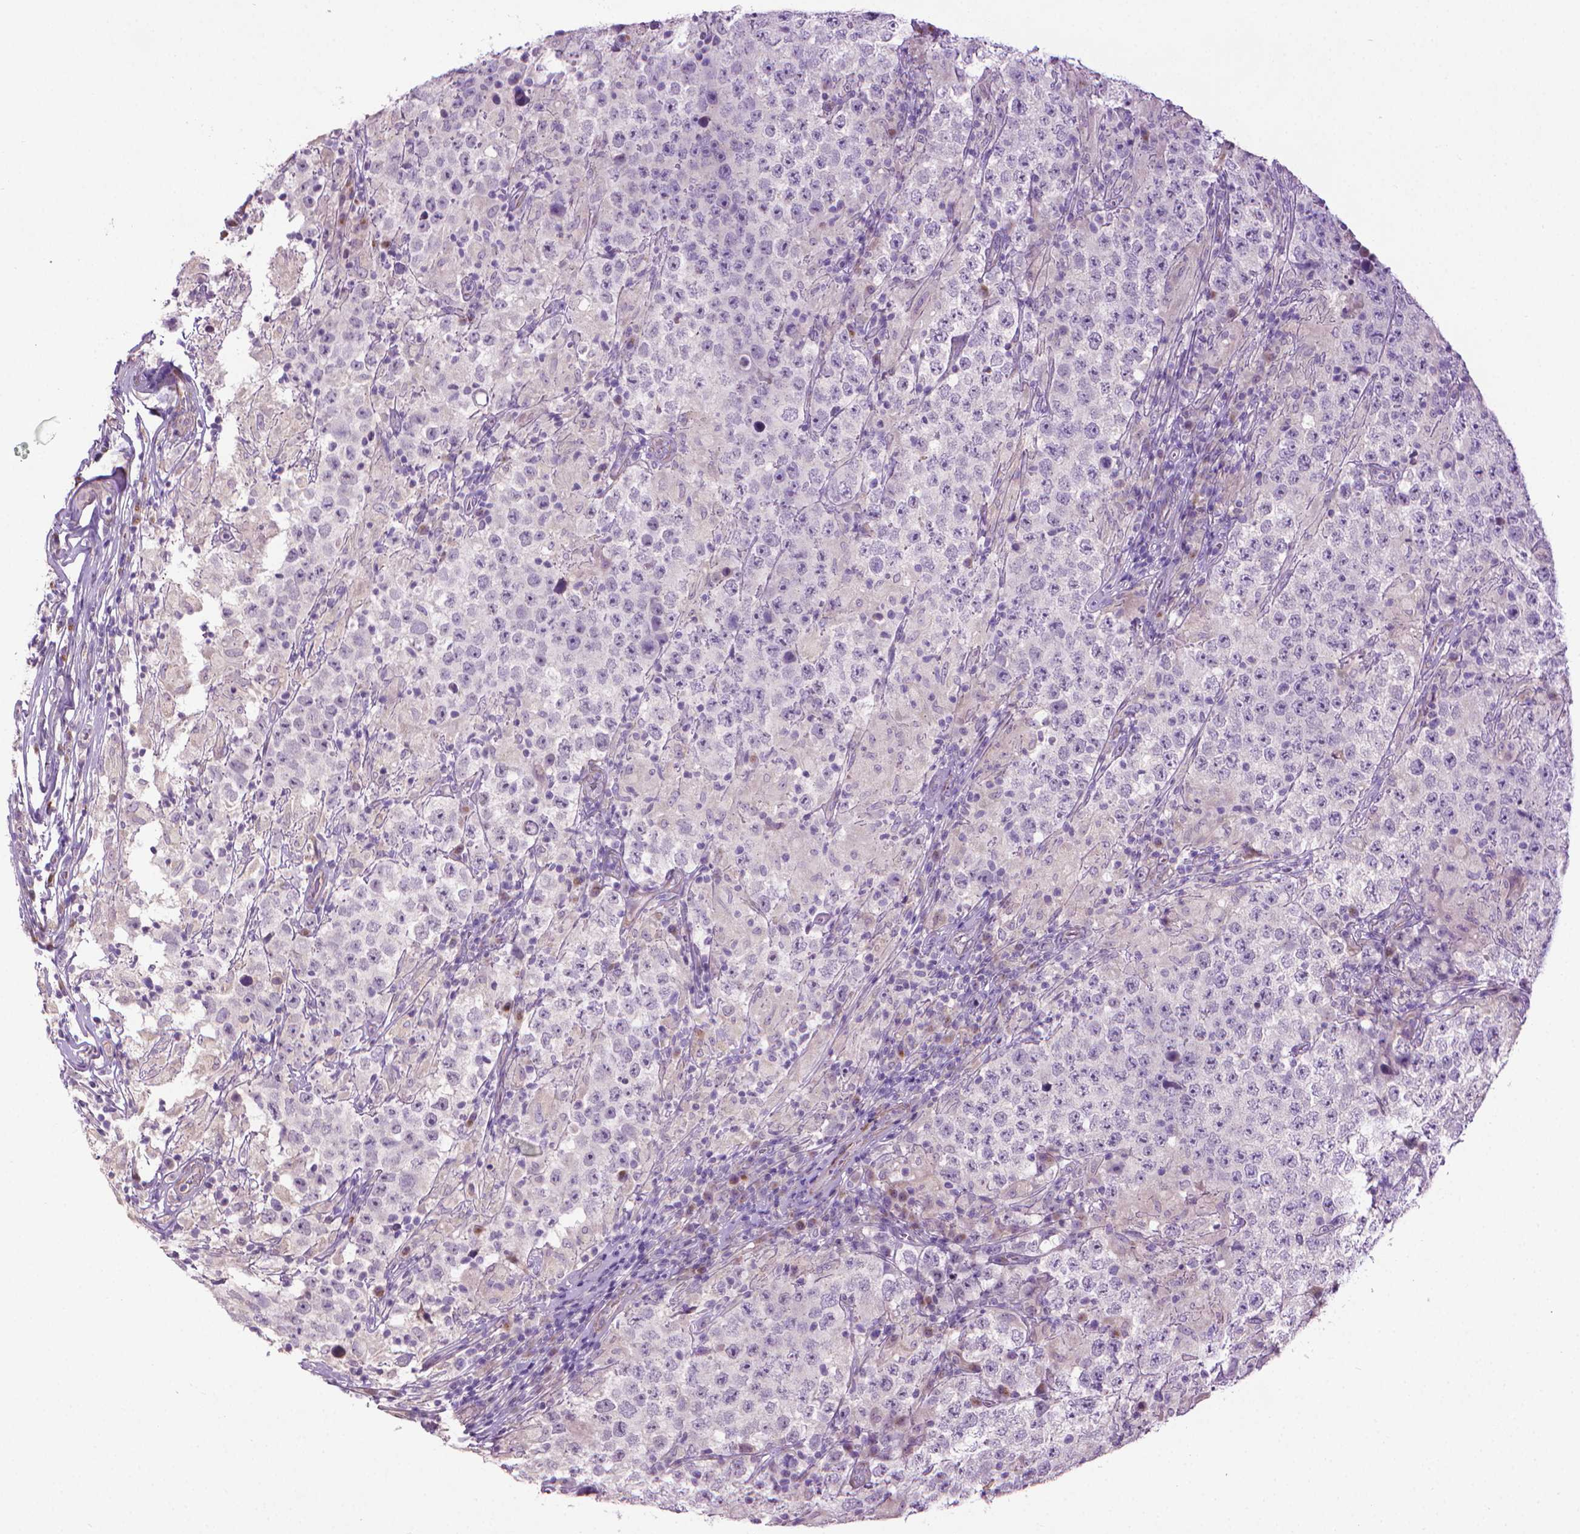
{"staining": {"intensity": "negative", "quantity": "none", "location": "none"}, "tissue": "testis cancer", "cell_type": "Tumor cells", "image_type": "cancer", "snomed": [{"axis": "morphology", "description": "Seminoma, NOS"}, {"axis": "morphology", "description": "Carcinoma, Embryonal, NOS"}, {"axis": "topography", "description": "Testis"}], "caption": "High power microscopy histopathology image of an IHC histopathology image of testis seminoma, revealing no significant expression in tumor cells.", "gene": "AQP10", "patient": {"sex": "male", "age": 41}}